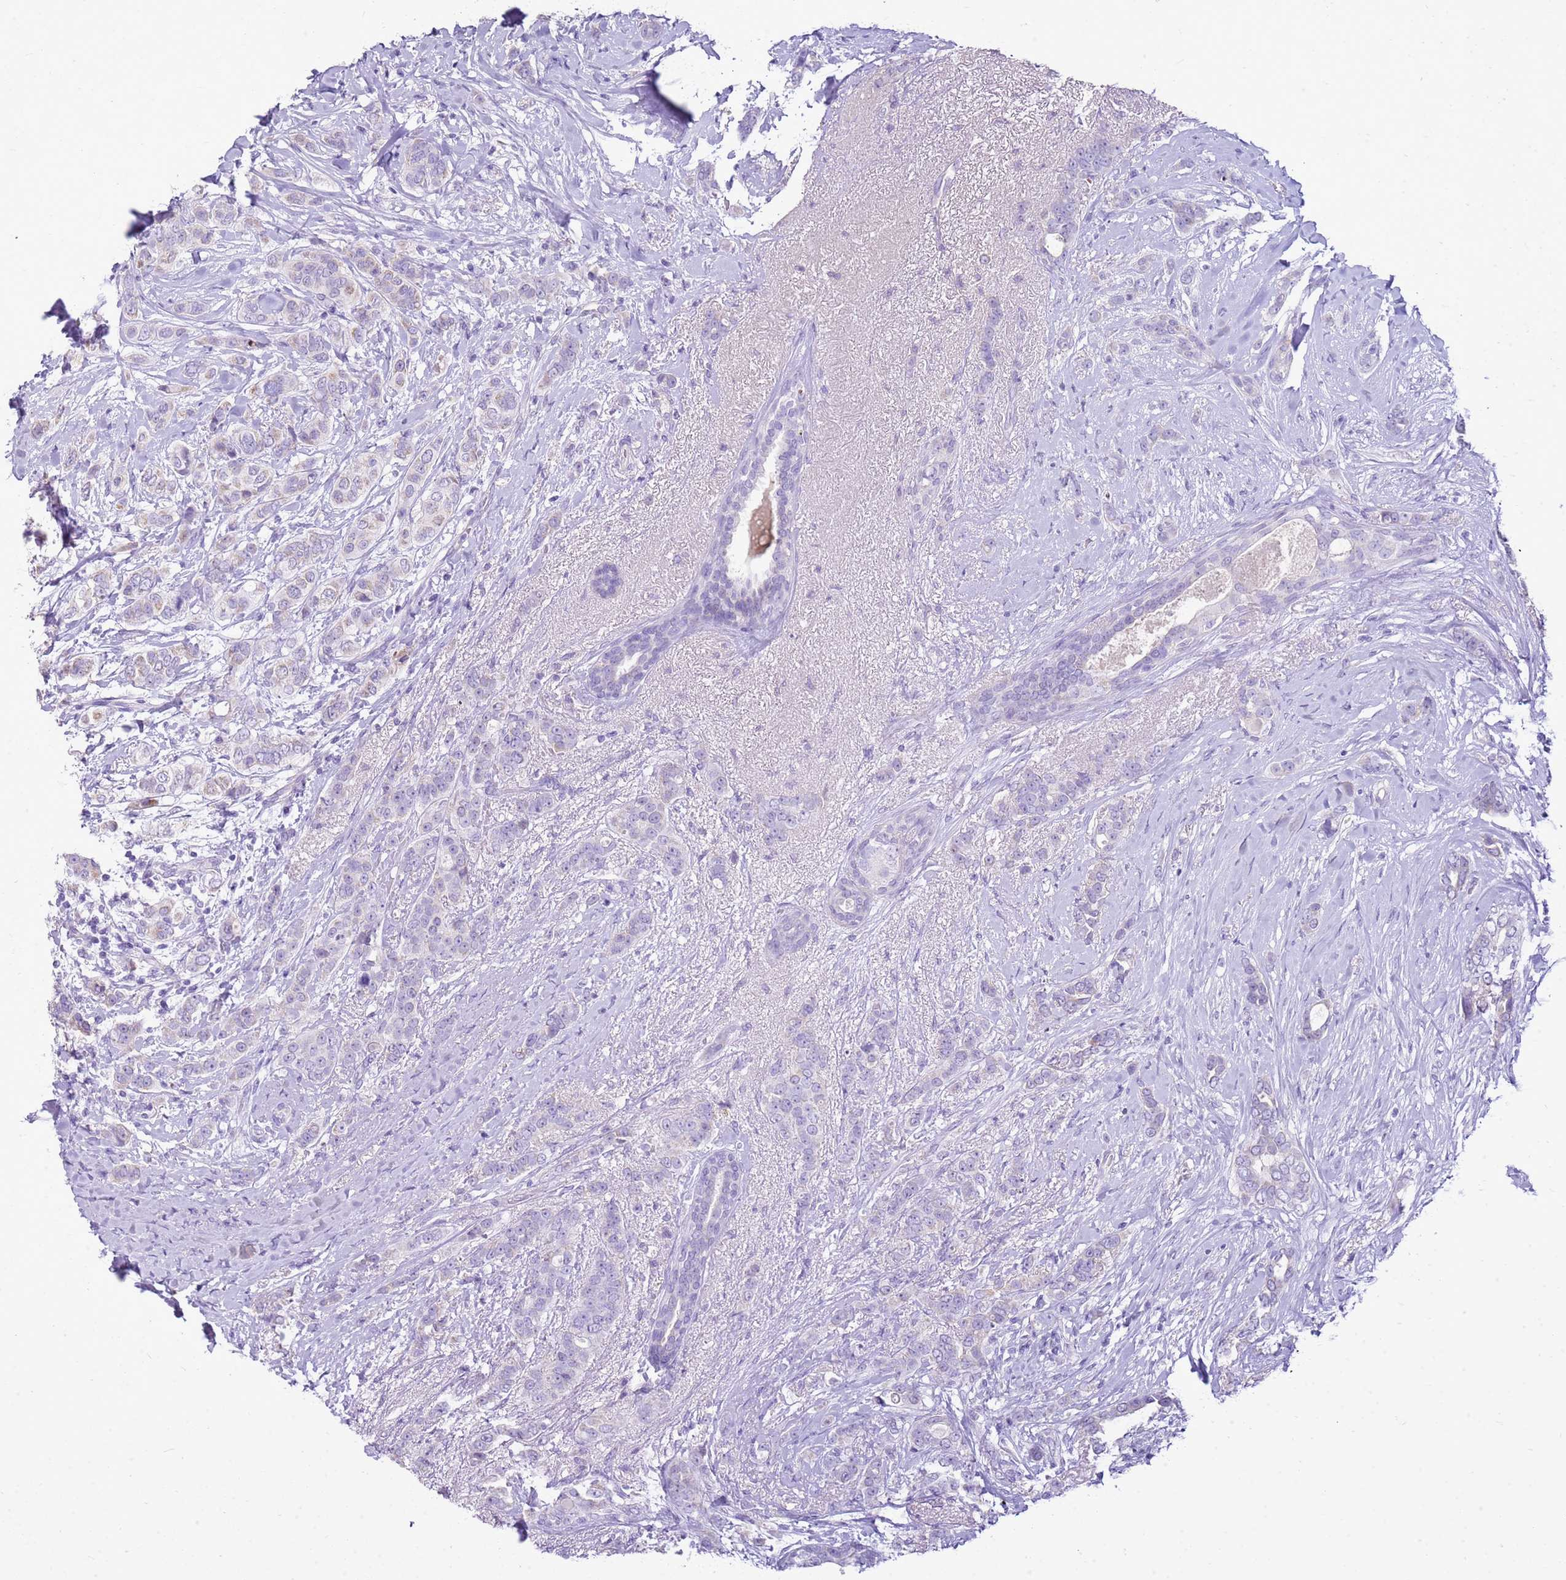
{"staining": {"intensity": "negative", "quantity": "none", "location": "none"}, "tissue": "breast cancer", "cell_type": "Tumor cells", "image_type": "cancer", "snomed": [{"axis": "morphology", "description": "Lobular carcinoma"}, {"axis": "topography", "description": "Breast"}], "caption": "An immunohistochemistry (IHC) micrograph of breast lobular carcinoma is shown. There is no staining in tumor cells of breast lobular carcinoma.", "gene": "FABP2", "patient": {"sex": "female", "age": 51}}